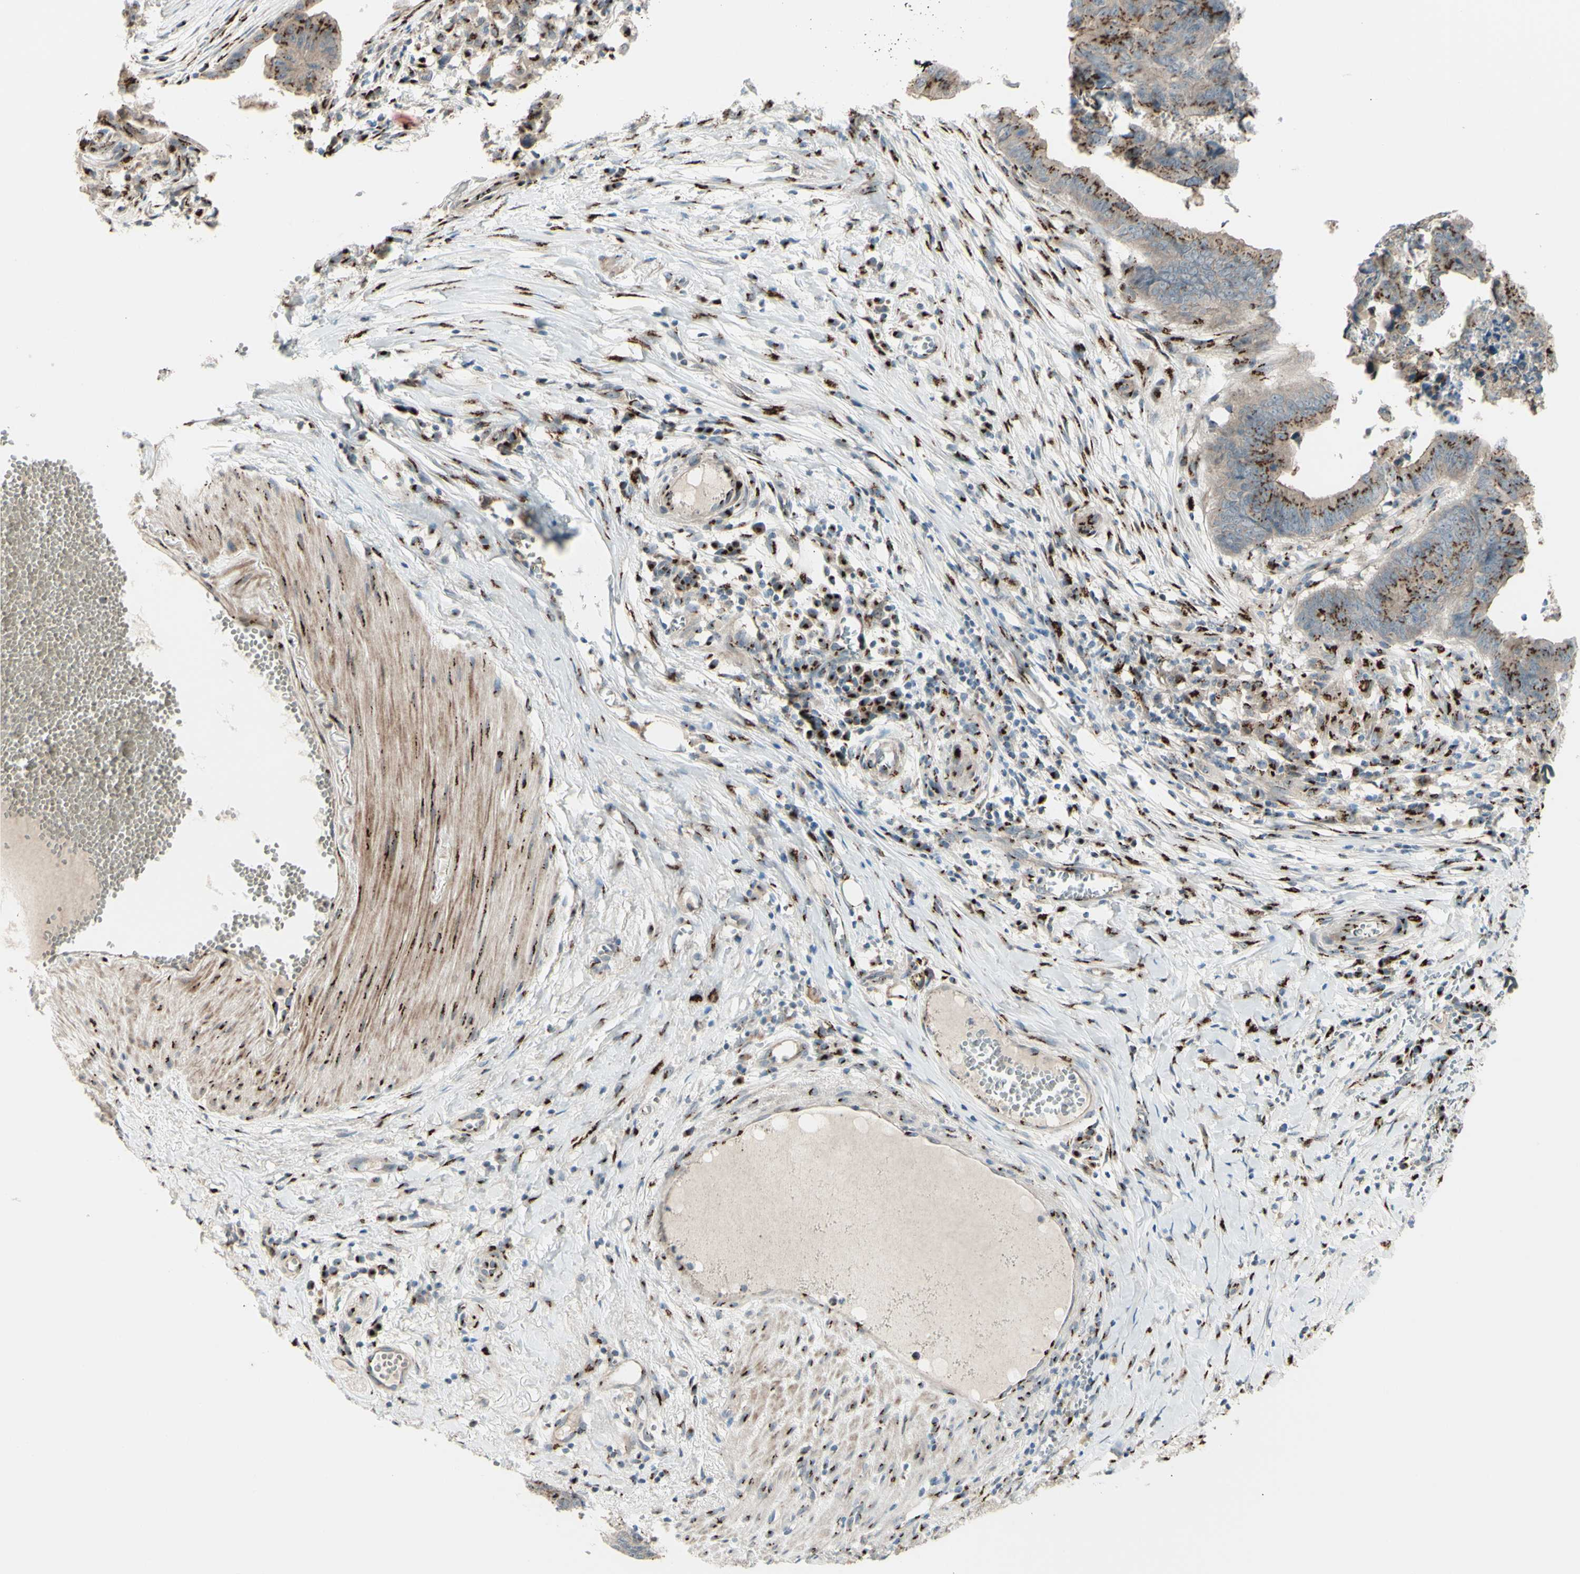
{"staining": {"intensity": "moderate", "quantity": ">75%", "location": "cytoplasmic/membranous"}, "tissue": "stomach cancer", "cell_type": "Tumor cells", "image_type": "cancer", "snomed": [{"axis": "morphology", "description": "Adenocarcinoma, NOS"}, {"axis": "topography", "description": "Stomach, lower"}], "caption": "Immunohistochemistry micrograph of neoplastic tissue: human stomach cancer (adenocarcinoma) stained using immunohistochemistry (IHC) demonstrates medium levels of moderate protein expression localized specifically in the cytoplasmic/membranous of tumor cells, appearing as a cytoplasmic/membranous brown color.", "gene": "BPNT2", "patient": {"sex": "male", "age": 77}}